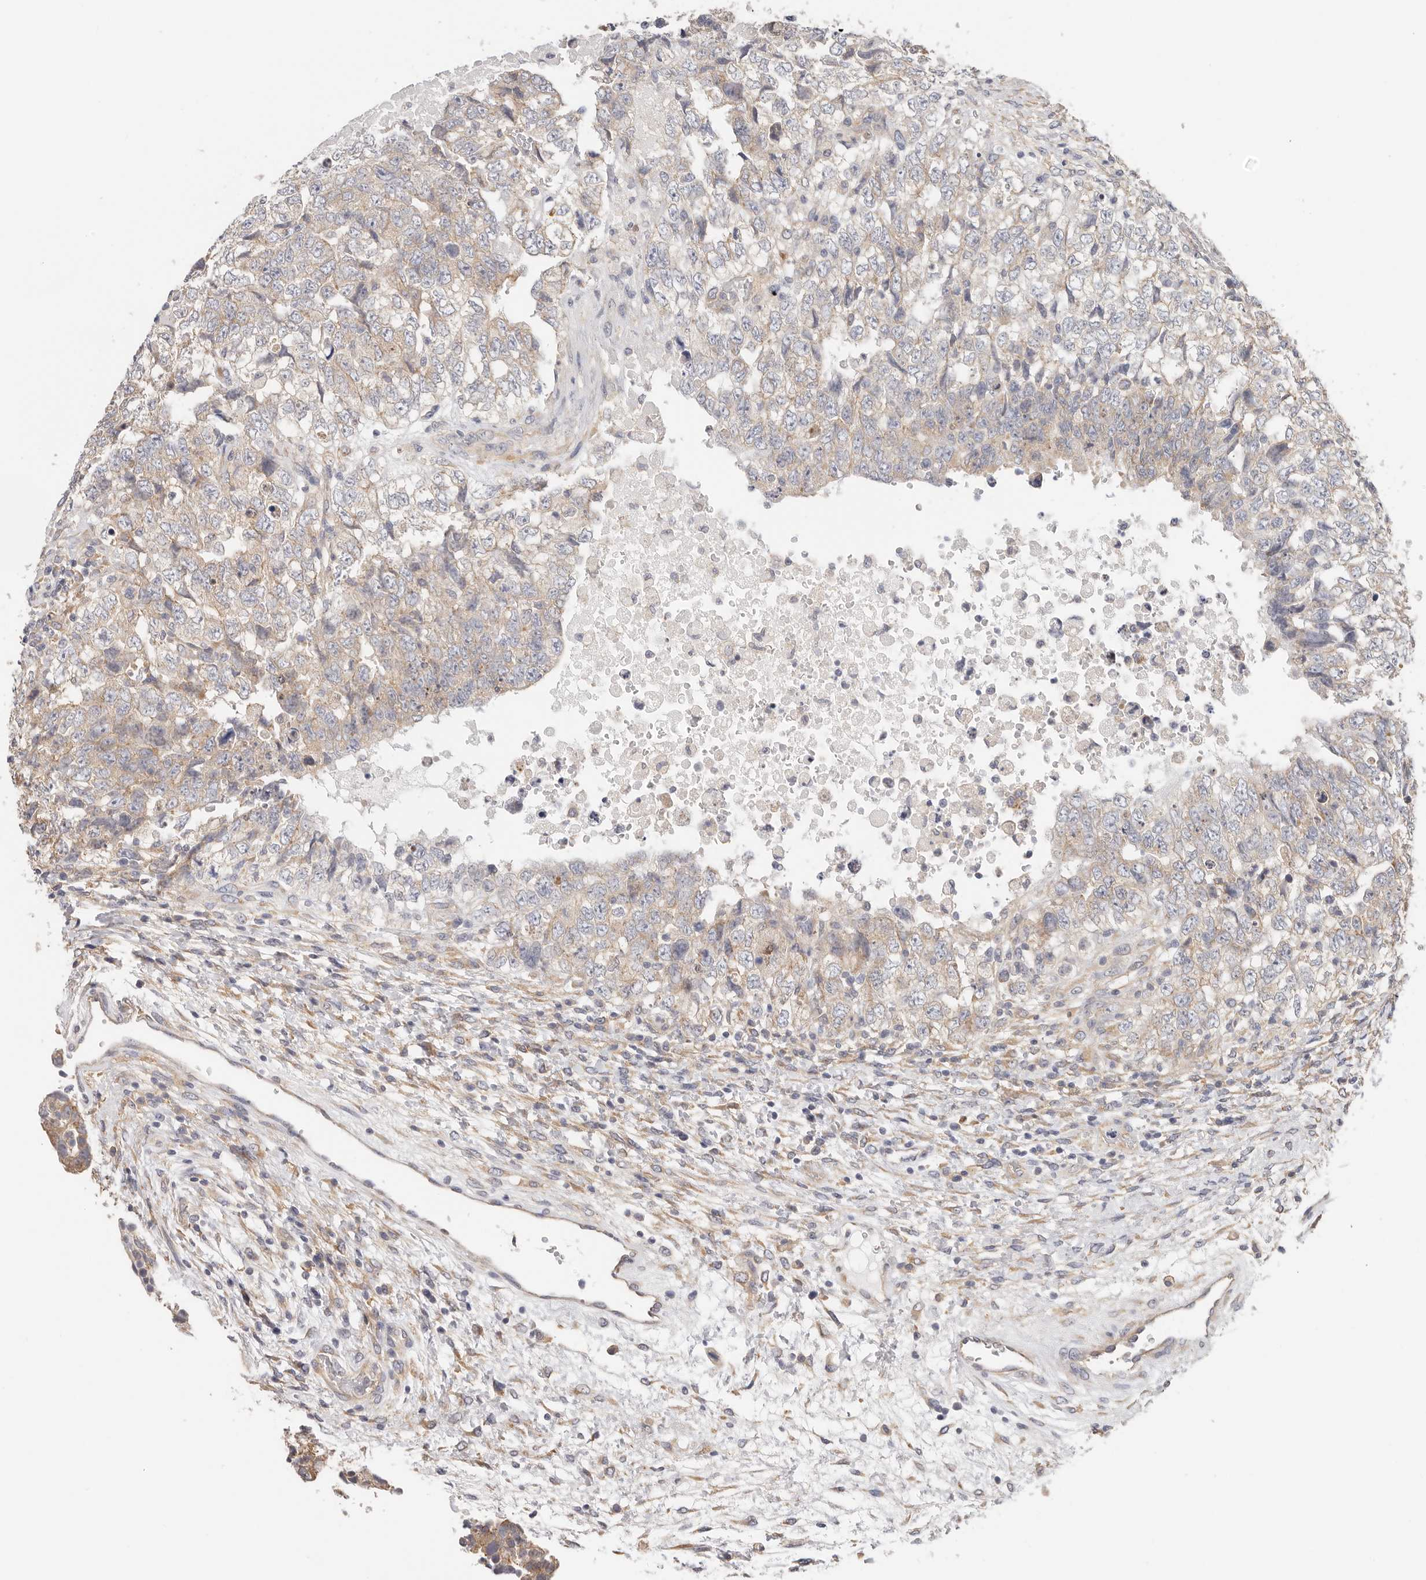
{"staining": {"intensity": "weak", "quantity": ">75%", "location": "cytoplasmic/membranous"}, "tissue": "testis cancer", "cell_type": "Tumor cells", "image_type": "cancer", "snomed": [{"axis": "morphology", "description": "Carcinoma, Embryonal, NOS"}, {"axis": "topography", "description": "Testis"}], "caption": "Testis cancer stained for a protein (brown) reveals weak cytoplasmic/membranous positive positivity in approximately >75% of tumor cells.", "gene": "AFDN", "patient": {"sex": "male", "age": 37}}